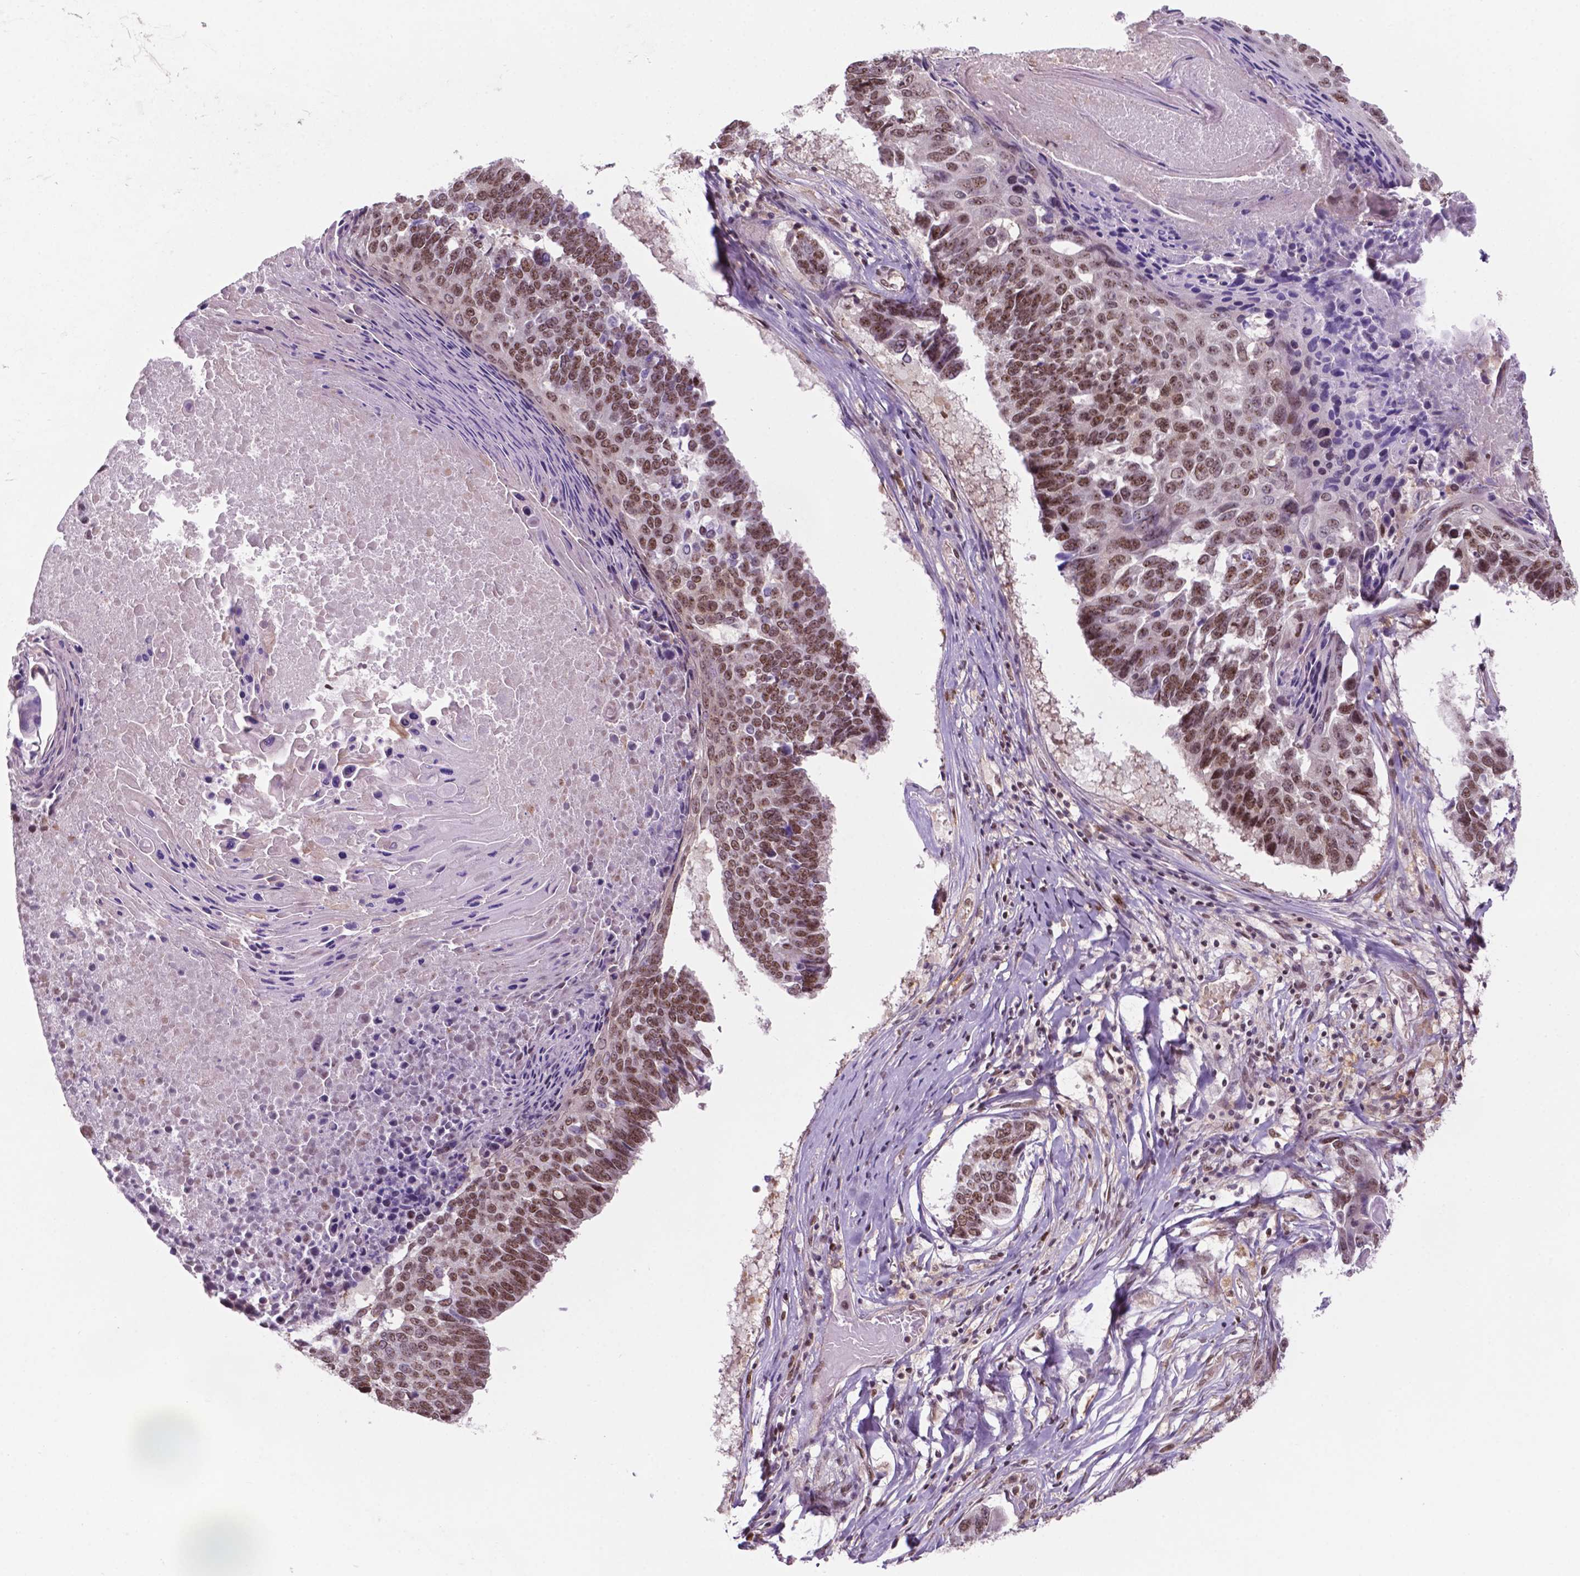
{"staining": {"intensity": "moderate", "quantity": ">75%", "location": "nuclear"}, "tissue": "lung cancer", "cell_type": "Tumor cells", "image_type": "cancer", "snomed": [{"axis": "morphology", "description": "Squamous cell carcinoma, NOS"}, {"axis": "topography", "description": "Lung"}], "caption": "Lung squamous cell carcinoma was stained to show a protein in brown. There is medium levels of moderate nuclear expression in approximately >75% of tumor cells.", "gene": "PER2", "patient": {"sex": "male", "age": 73}}